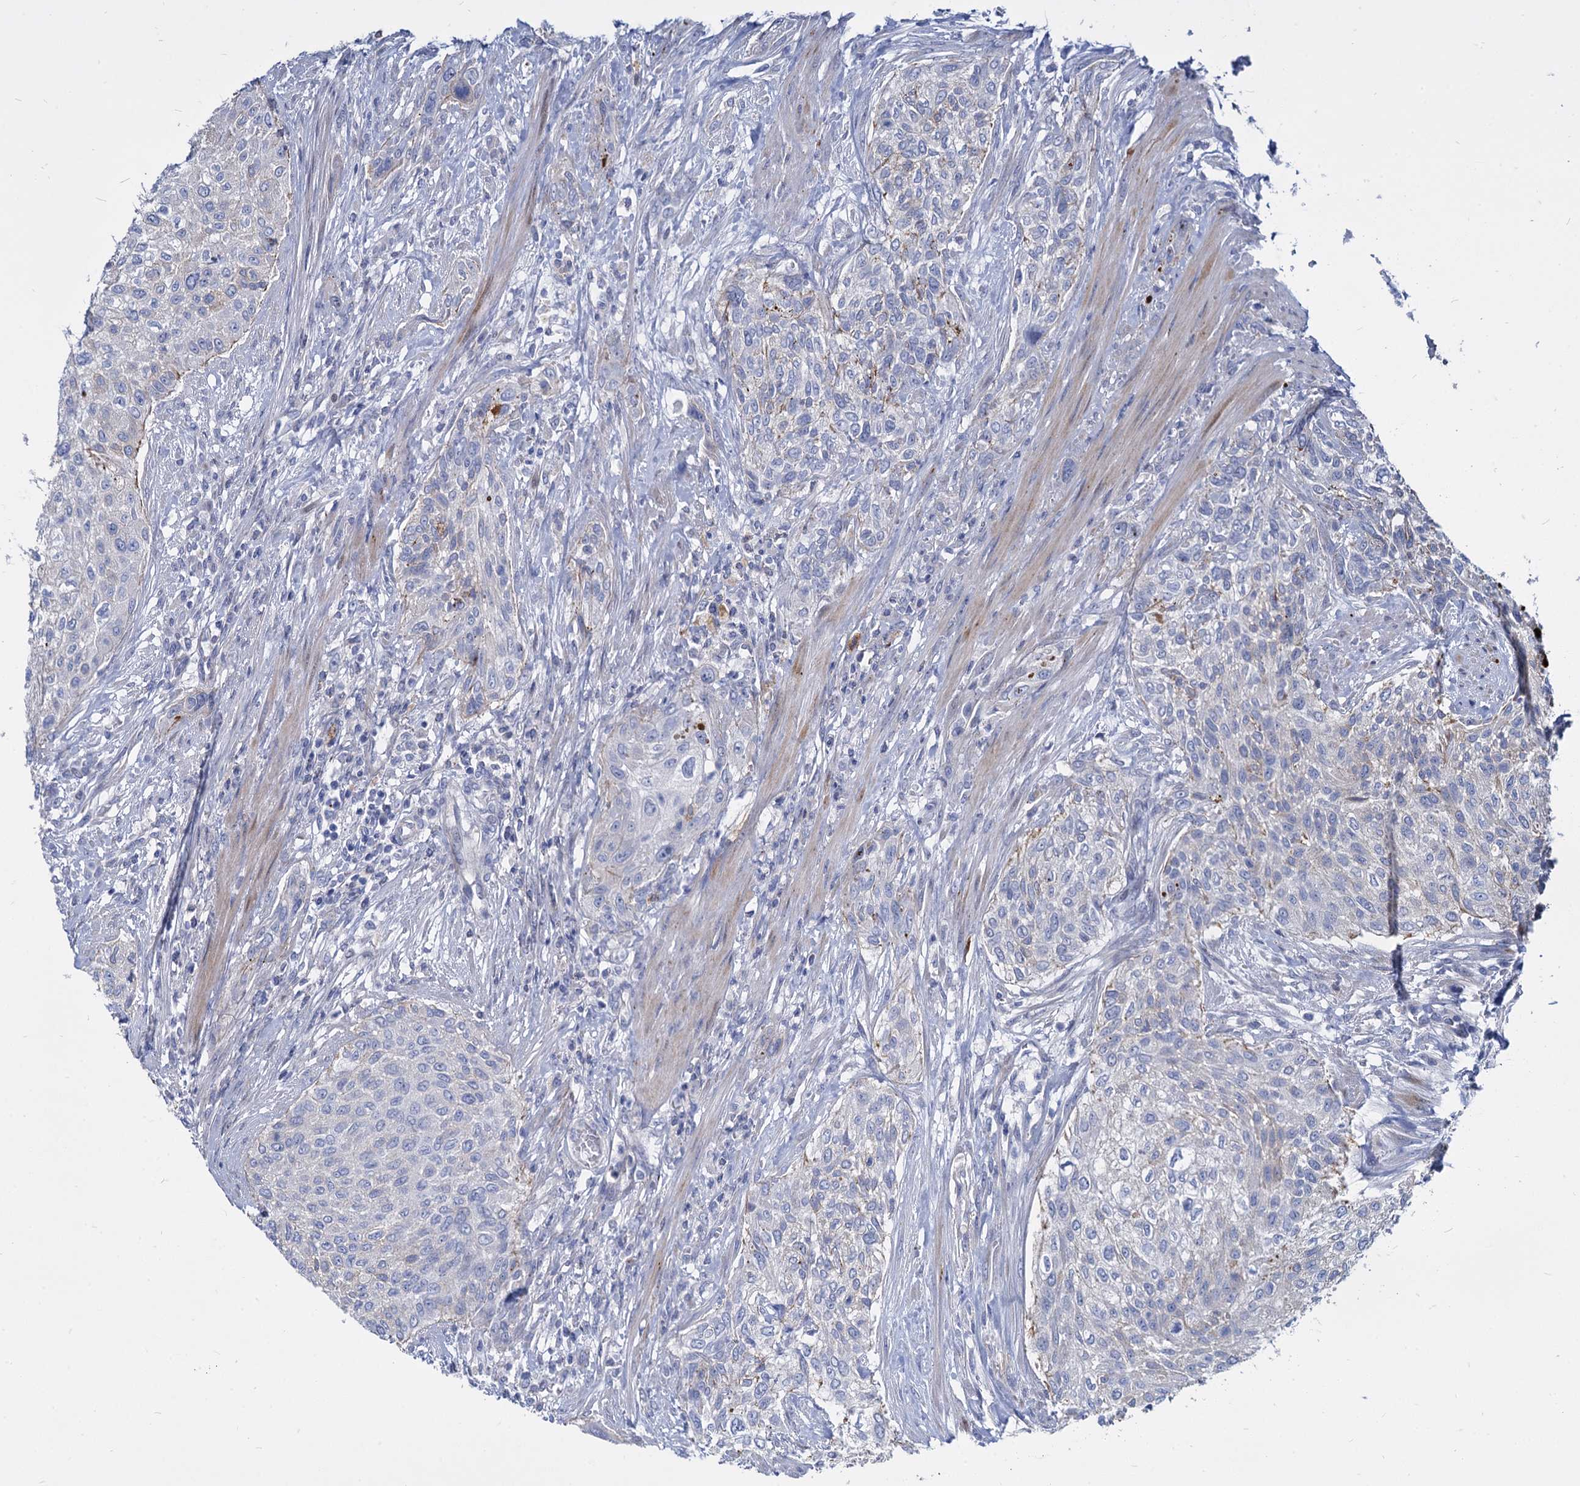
{"staining": {"intensity": "negative", "quantity": "none", "location": "none"}, "tissue": "urothelial cancer", "cell_type": "Tumor cells", "image_type": "cancer", "snomed": [{"axis": "morphology", "description": "Normal tissue, NOS"}, {"axis": "morphology", "description": "Urothelial carcinoma, NOS"}, {"axis": "topography", "description": "Urinary bladder"}, {"axis": "topography", "description": "Peripheral nerve tissue"}], "caption": "Tumor cells are negative for protein expression in human transitional cell carcinoma.", "gene": "TRIM77", "patient": {"sex": "male", "age": 35}}